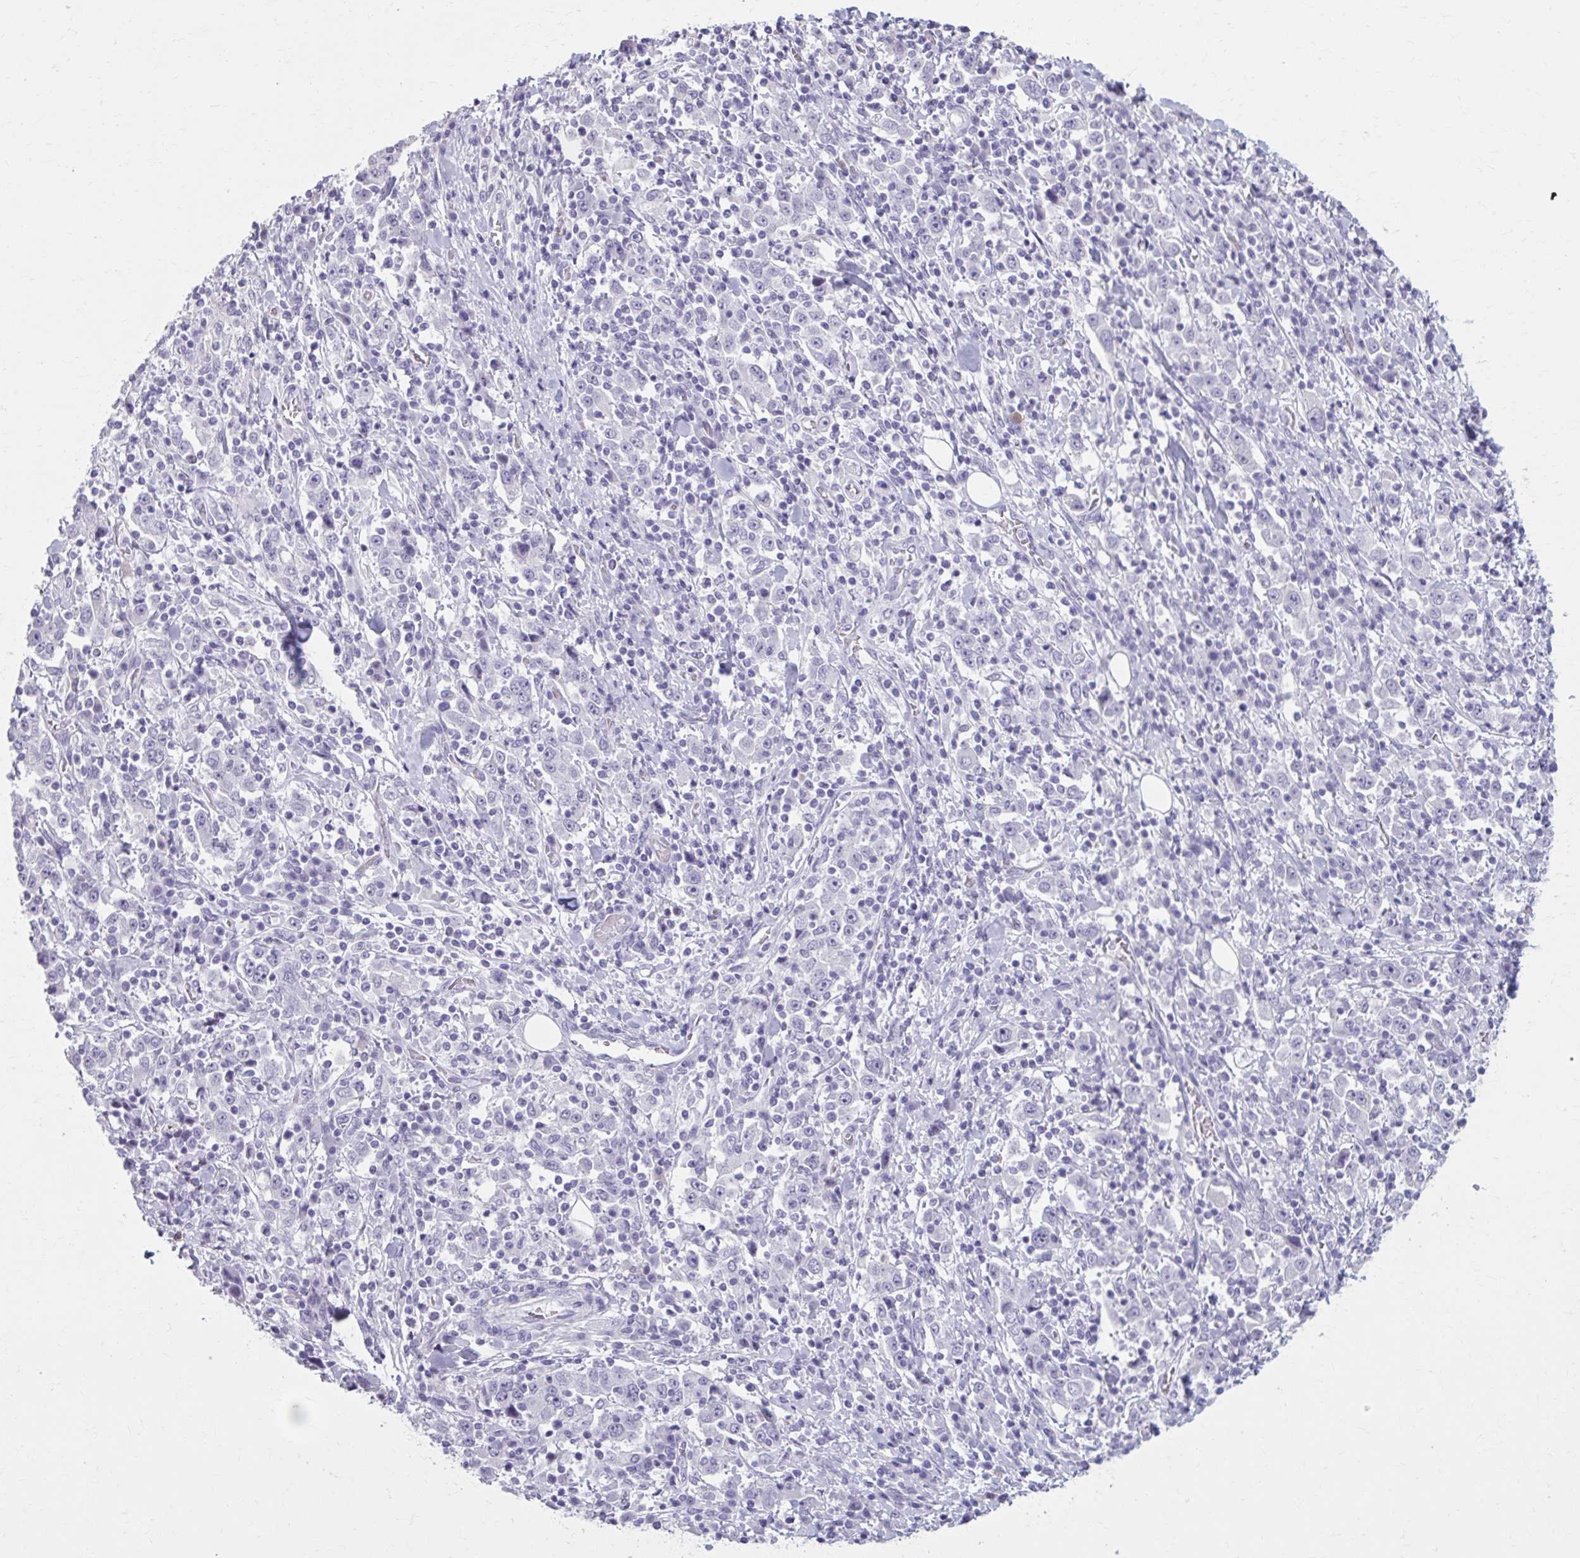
{"staining": {"intensity": "negative", "quantity": "none", "location": "none"}, "tissue": "stomach cancer", "cell_type": "Tumor cells", "image_type": "cancer", "snomed": [{"axis": "morphology", "description": "Normal tissue, NOS"}, {"axis": "morphology", "description": "Adenocarcinoma, NOS"}, {"axis": "topography", "description": "Stomach, upper"}, {"axis": "topography", "description": "Stomach"}], "caption": "High power microscopy photomicrograph of an immunohistochemistry (IHC) histopathology image of adenocarcinoma (stomach), revealing no significant positivity in tumor cells. (DAB (3,3'-diaminobenzidine) immunohistochemistry with hematoxylin counter stain).", "gene": "OR4B1", "patient": {"sex": "male", "age": 59}}